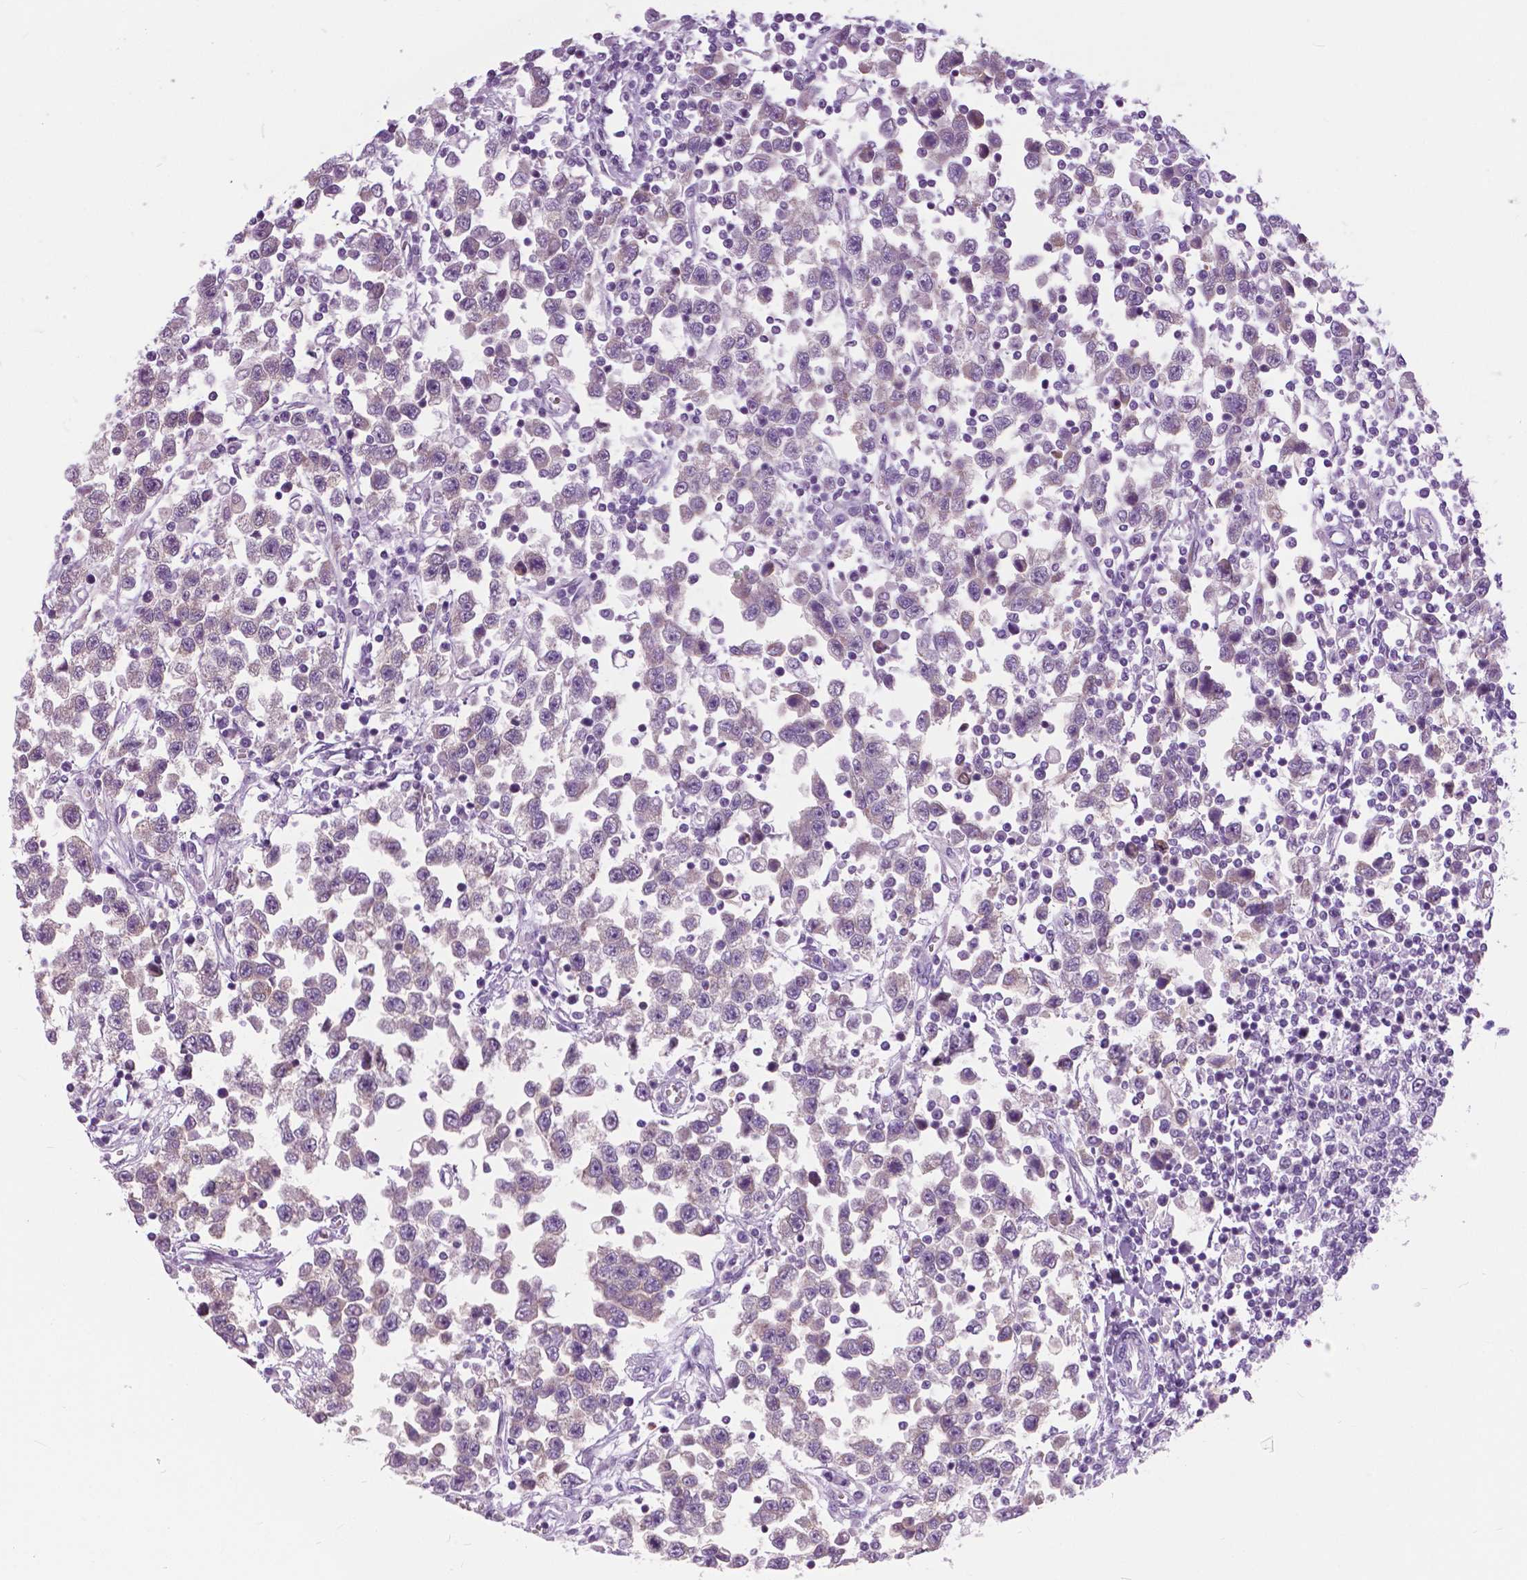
{"staining": {"intensity": "negative", "quantity": "none", "location": "none"}, "tissue": "testis cancer", "cell_type": "Tumor cells", "image_type": "cancer", "snomed": [{"axis": "morphology", "description": "Seminoma, NOS"}, {"axis": "topography", "description": "Testis"}], "caption": "Immunohistochemistry of testis seminoma displays no staining in tumor cells.", "gene": "TP53TG5", "patient": {"sex": "male", "age": 34}}